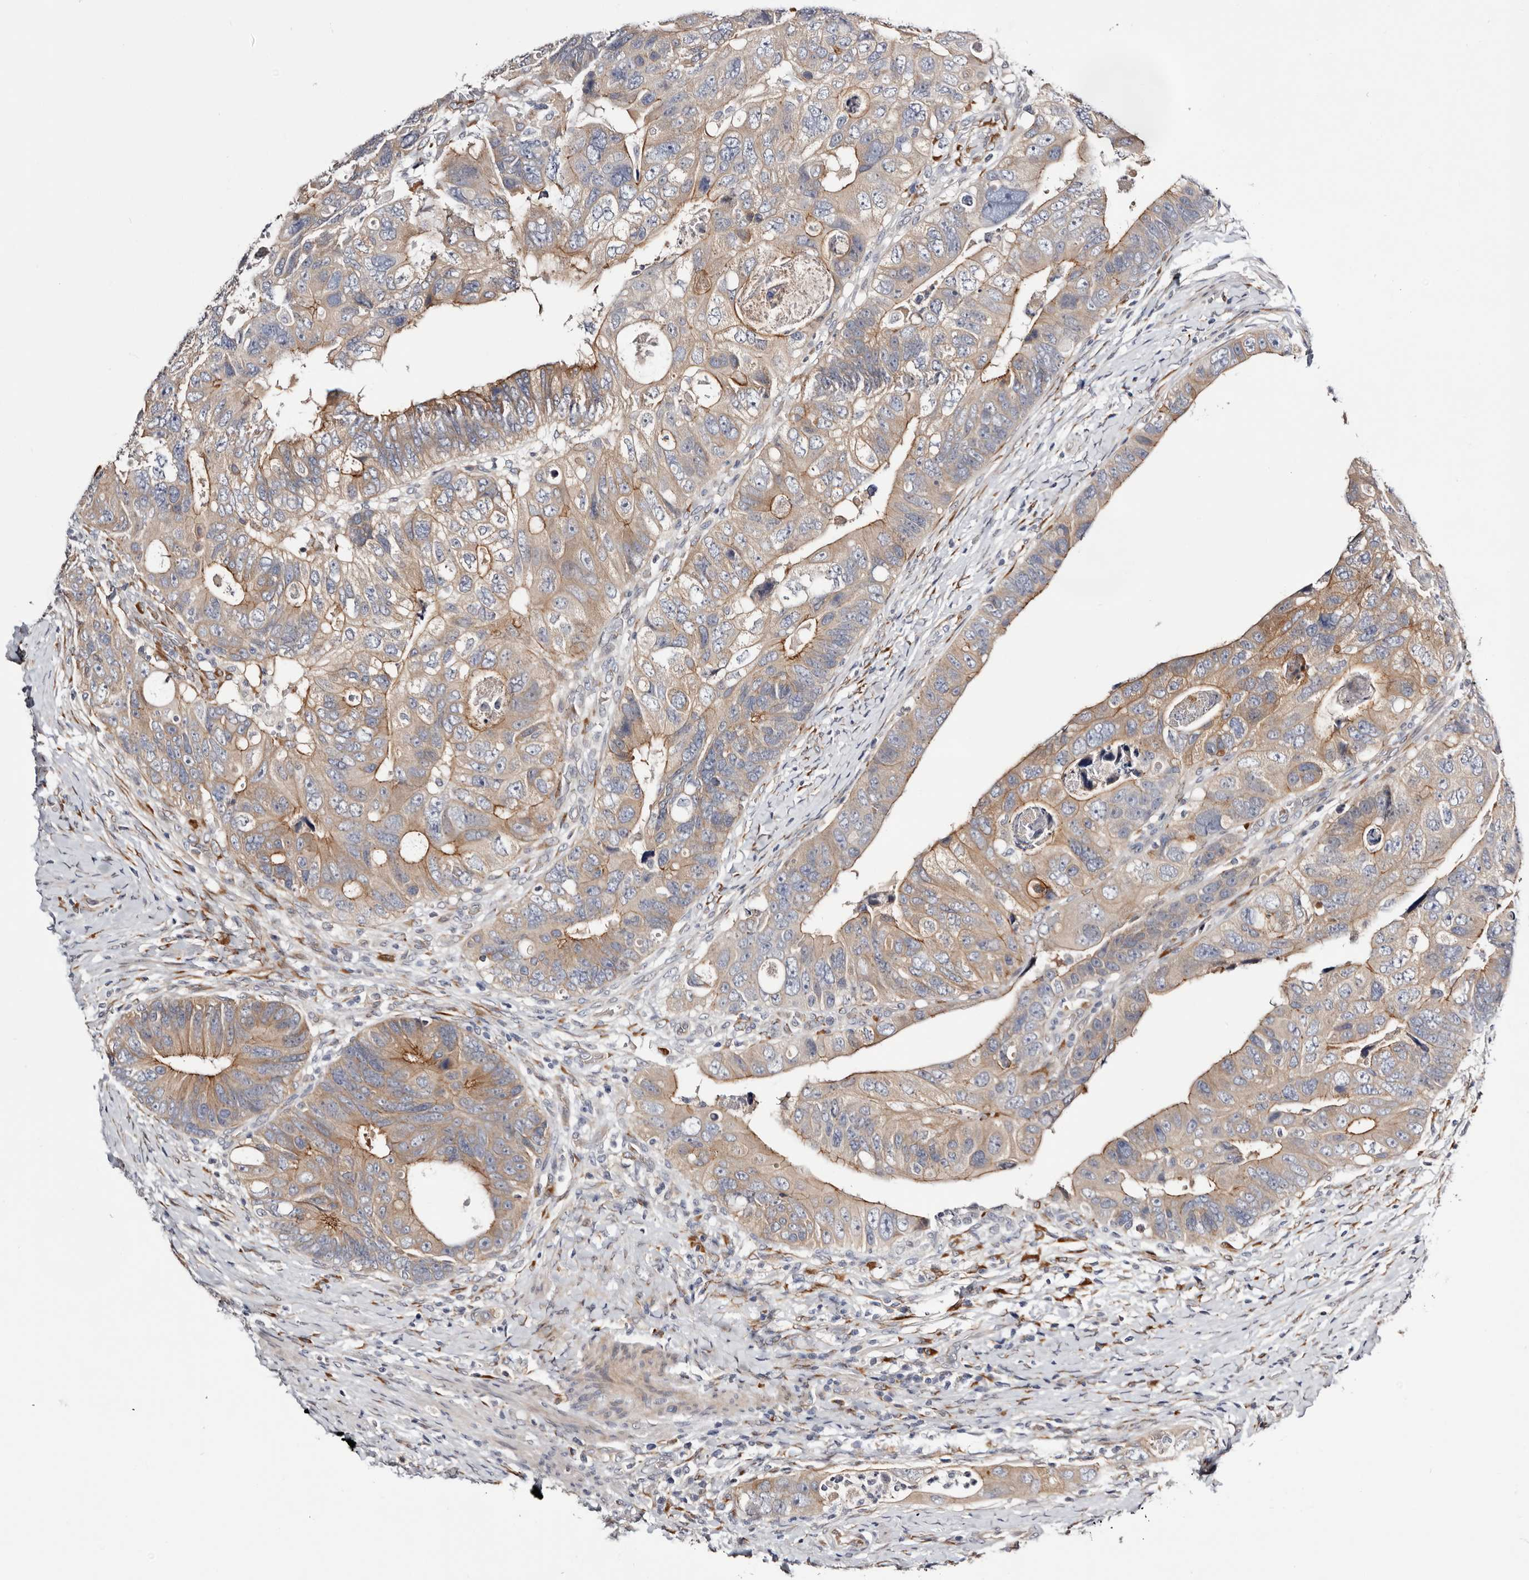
{"staining": {"intensity": "moderate", "quantity": "25%-75%", "location": "cytoplasmic/membranous"}, "tissue": "colorectal cancer", "cell_type": "Tumor cells", "image_type": "cancer", "snomed": [{"axis": "morphology", "description": "Adenocarcinoma, NOS"}, {"axis": "topography", "description": "Rectum"}], "caption": "A brown stain highlights moderate cytoplasmic/membranous staining of a protein in colorectal cancer (adenocarcinoma) tumor cells.", "gene": "USH1C", "patient": {"sex": "male", "age": 59}}